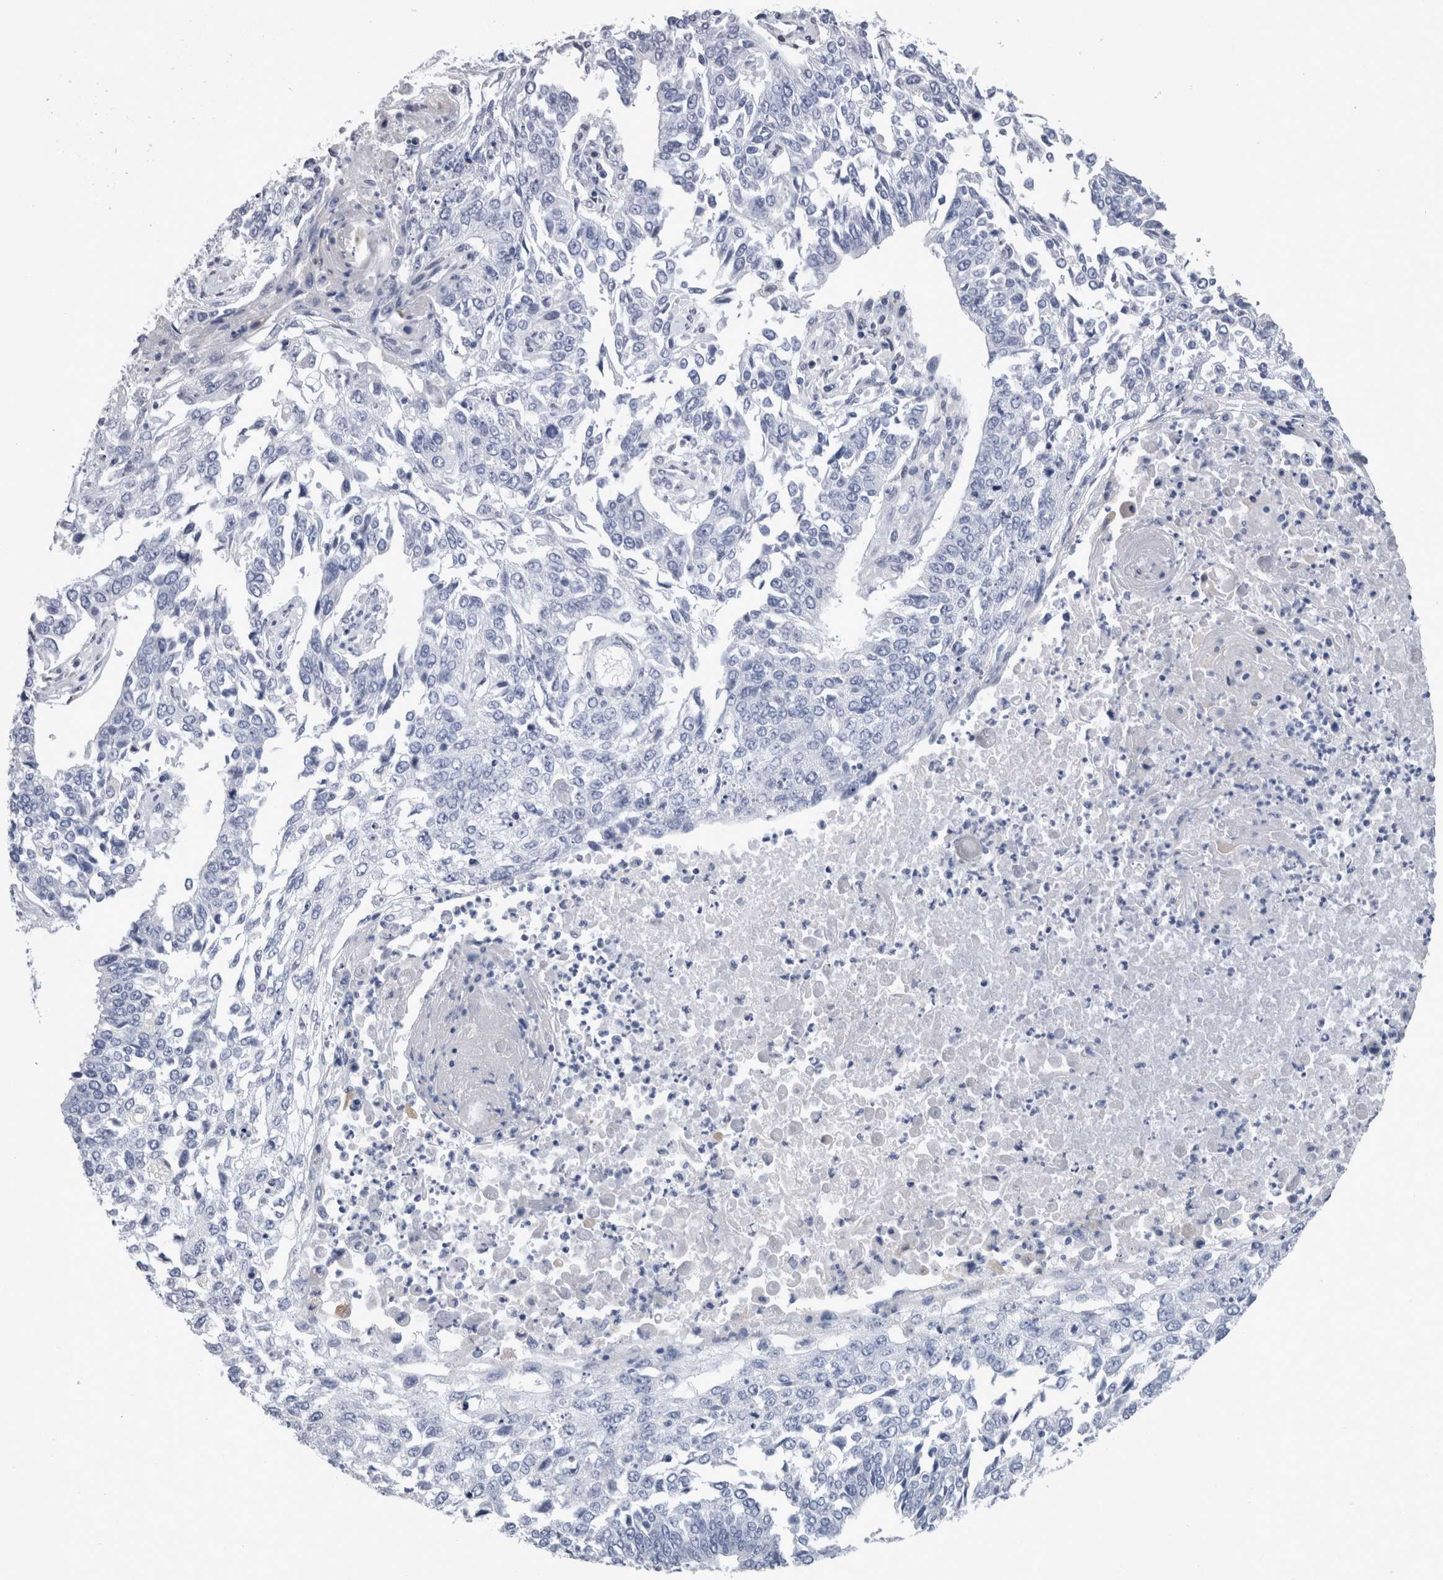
{"staining": {"intensity": "negative", "quantity": "none", "location": "none"}, "tissue": "lung cancer", "cell_type": "Tumor cells", "image_type": "cancer", "snomed": [{"axis": "morphology", "description": "Normal tissue, NOS"}, {"axis": "morphology", "description": "Squamous cell carcinoma, NOS"}, {"axis": "topography", "description": "Cartilage tissue"}, {"axis": "topography", "description": "Bronchus"}, {"axis": "topography", "description": "Lung"}, {"axis": "topography", "description": "Peripheral nerve tissue"}], "caption": "This is an immunohistochemistry (IHC) photomicrograph of human lung cancer (squamous cell carcinoma). There is no positivity in tumor cells.", "gene": "CA8", "patient": {"sex": "female", "age": 49}}